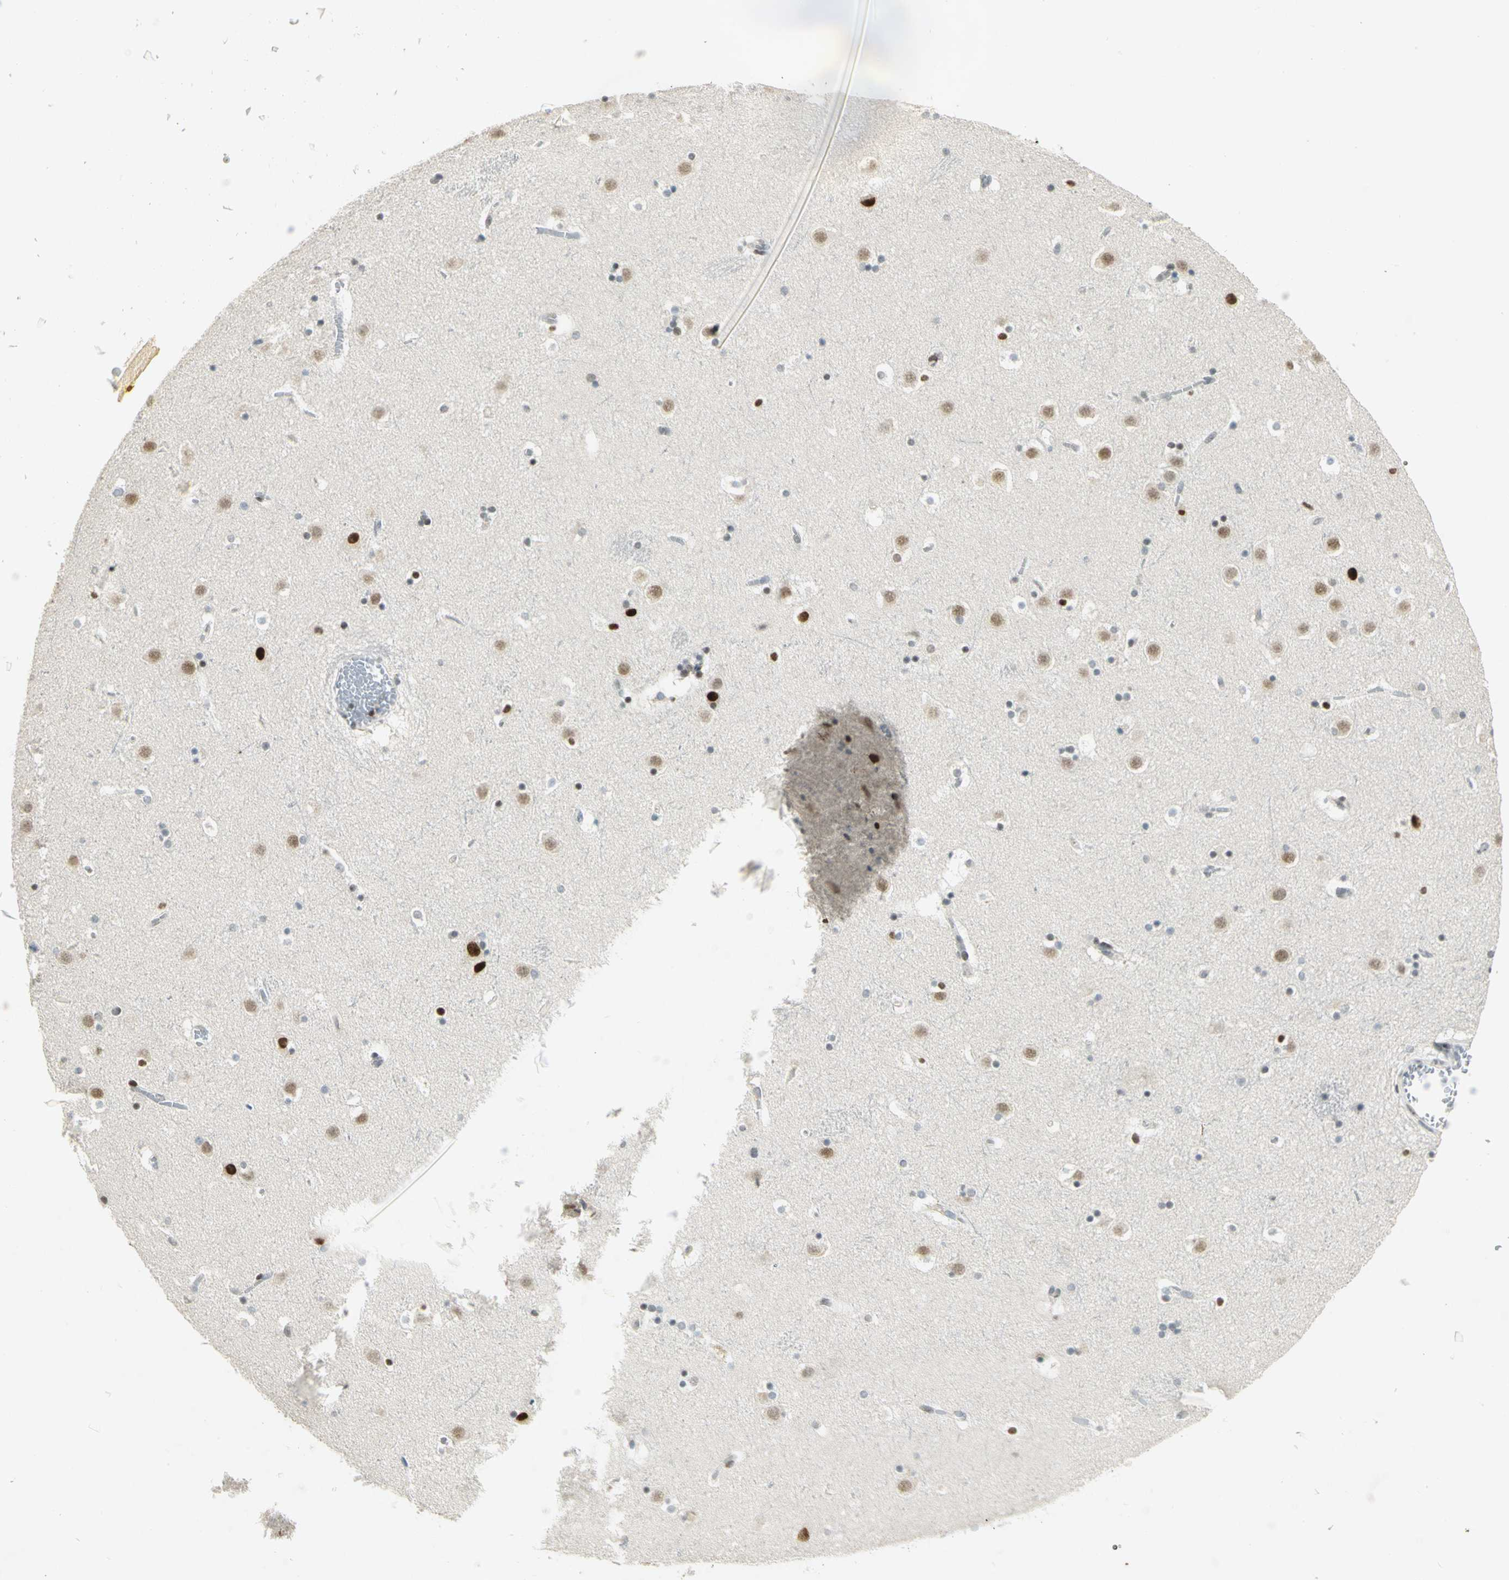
{"staining": {"intensity": "moderate", "quantity": "<25%", "location": "nuclear"}, "tissue": "caudate", "cell_type": "Glial cells", "image_type": "normal", "snomed": [{"axis": "morphology", "description": "Normal tissue, NOS"}, {"axis": "topography", "description": "Lateral ventricle wall"}], "caption": "Moderate nuclear expression for a protein is present in about <25% of glial cells of normal caudate using immunohistochemistry (IHC).", "gene": "AK6", "patient": {"sex": "male", "age": 45}}